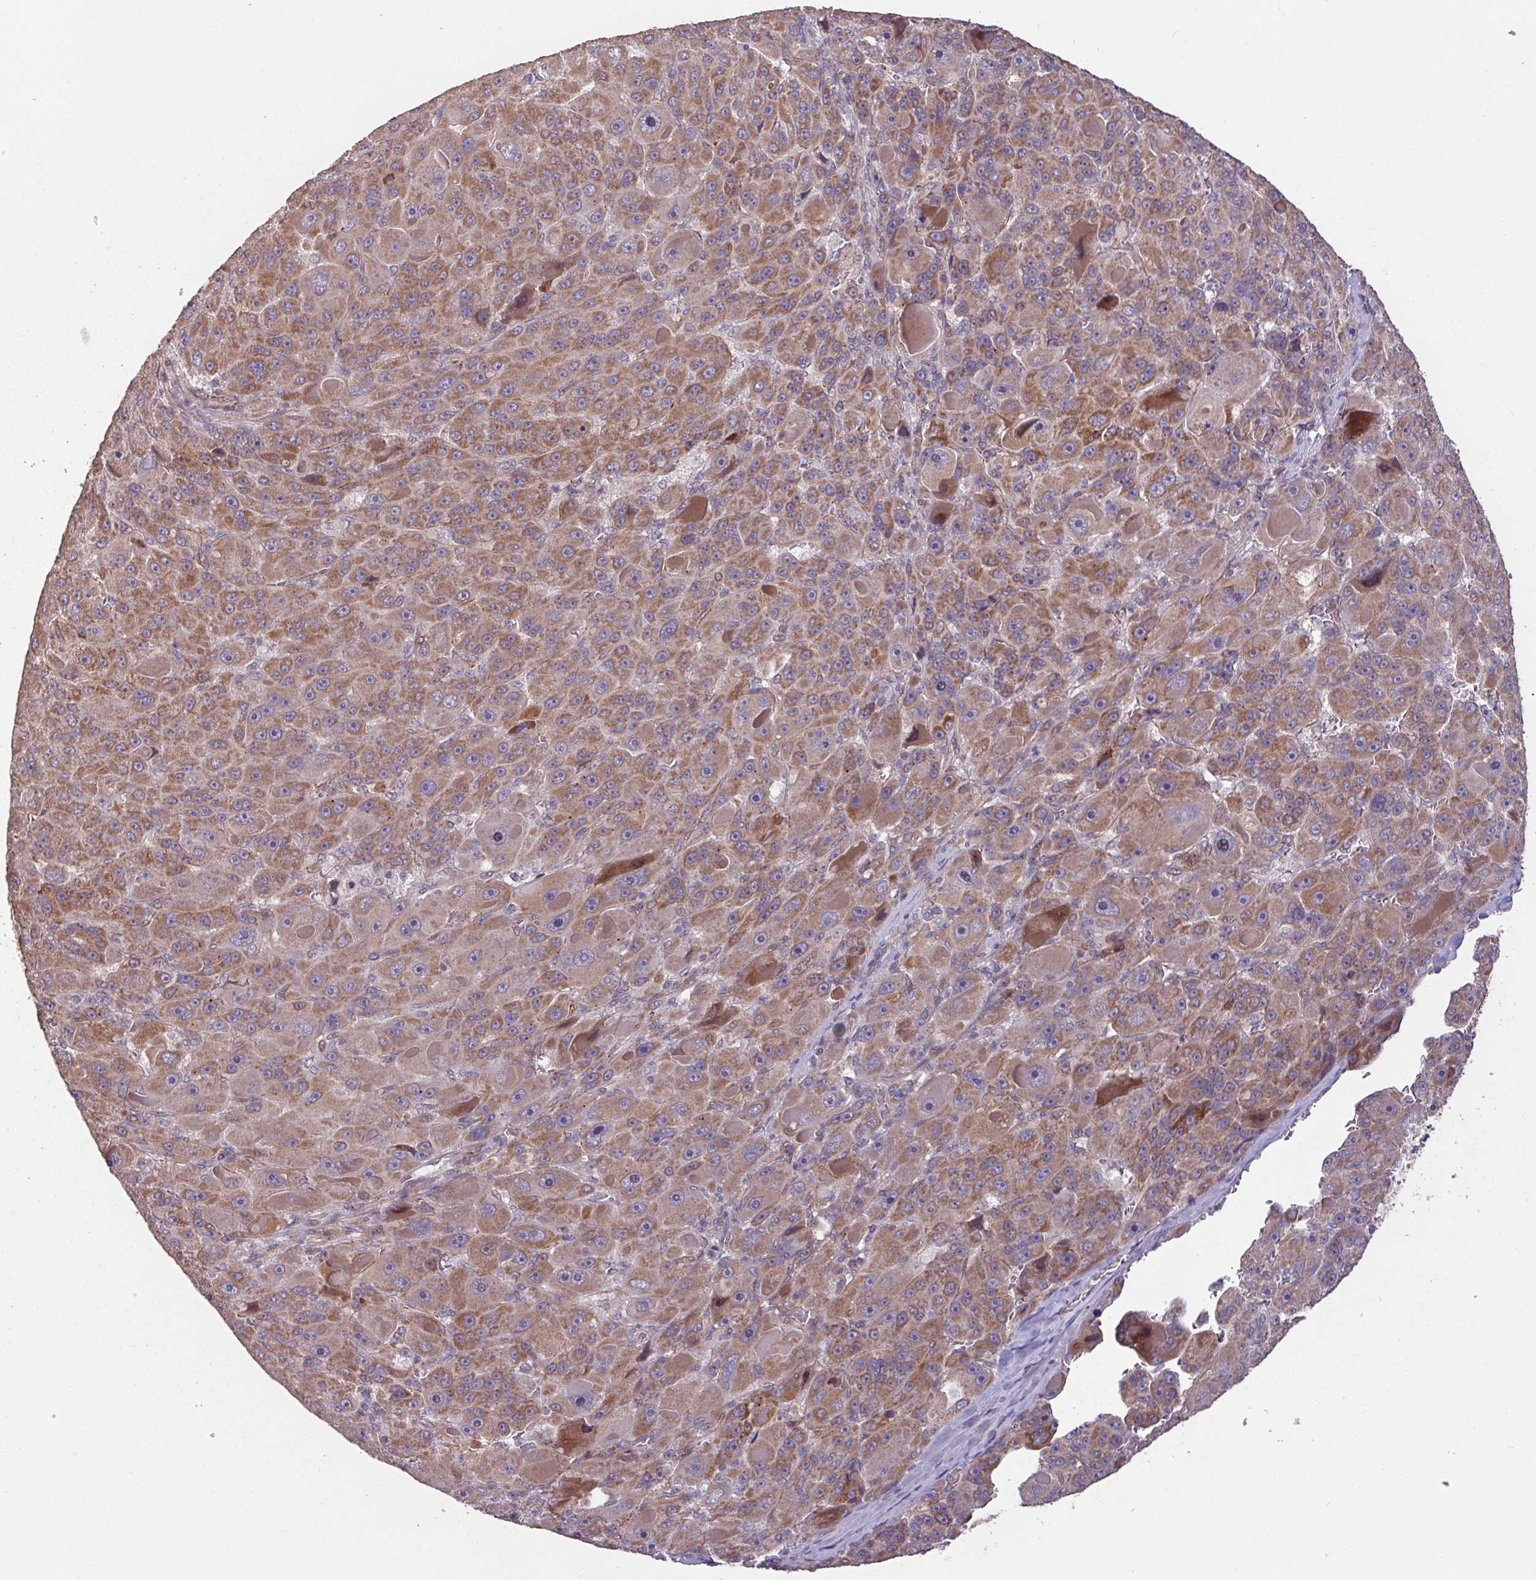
{"staining": {"intensity": "moderate", "quantity": ">75%", "location": "cytoplasmic/membranous"}, "tissue": "liver cancer", "cell_type": "Tumor cells", "image_type": "cancer", "snomed": [{"axis": "morphology", "description": "Carcinoma, Hepatocellular, NOS"}, {"axis": "topography", "description": "Liver"}], "caption": "This histopathology image shows immunohistochemistry (IHC) staining of human hepatocellular carcinoma (liver), with medium moderate cytoplasmic/membranous staining in about >75% of tumor cells.", "gene": "TMEM88", "patient": {"sex": "male", "age": 76}}